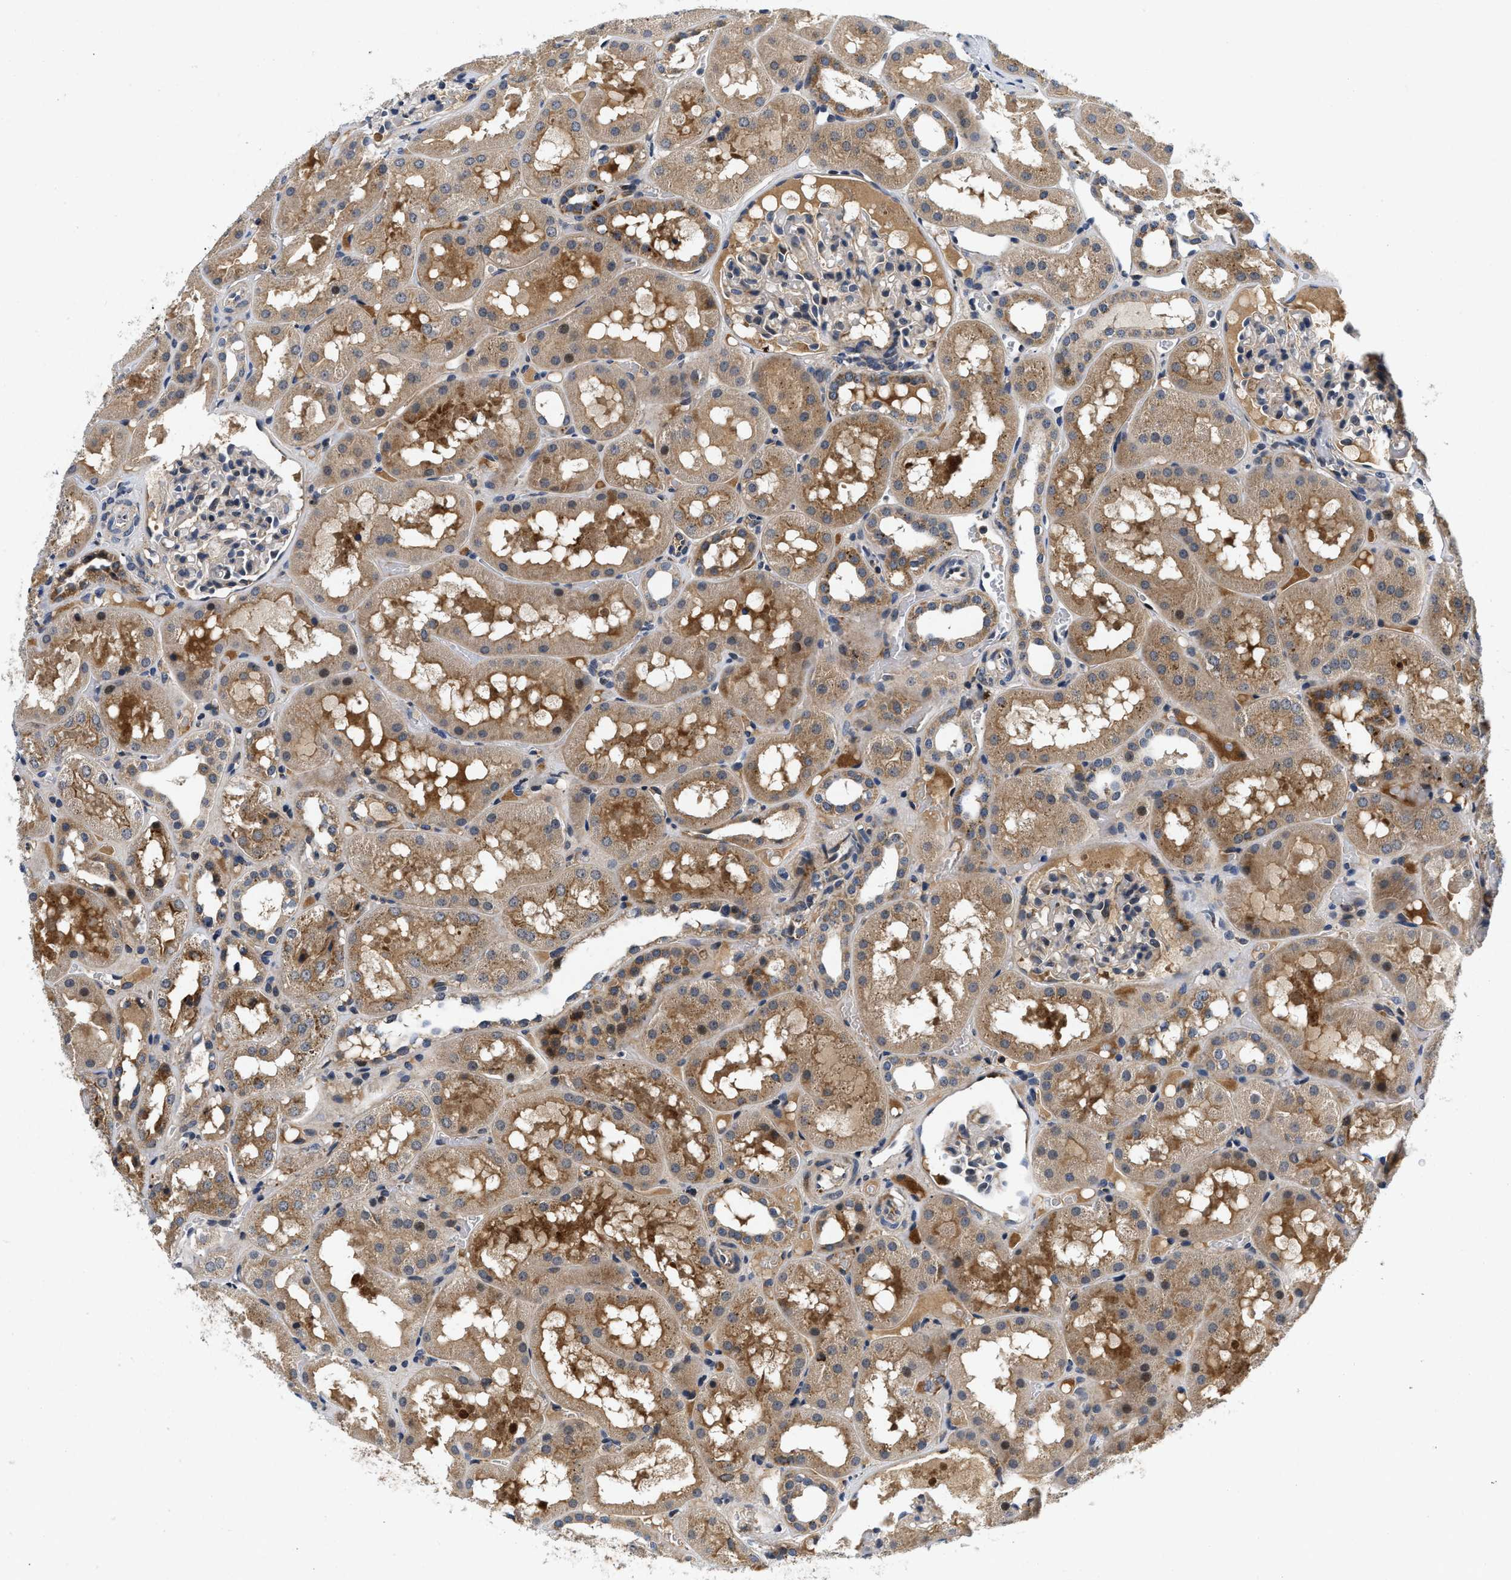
{"staining": {"intensity": "moderate", "quantity": "<25%", "location": "cytoplasmic/membranous"}, "tissue": "kidney", "cell_type": "Cells in glomeruli", "image_type": "normal", "snomed": [{"axis": "morphology", "description": "Normal tissue, NOS"}, {"axis": "topography", "description": "Kidney"}, {"axis": "topography", "description": "Urinary bladder"}], "caption": "High-power microscopy captured an immunohistochemistry image of normal kidney, revealing moderate cytoplasmic/membranous expression in about <25% of cells in glomeruli.", "gene": "PDP1", "patient": {"sex": "male", "age": 16}}